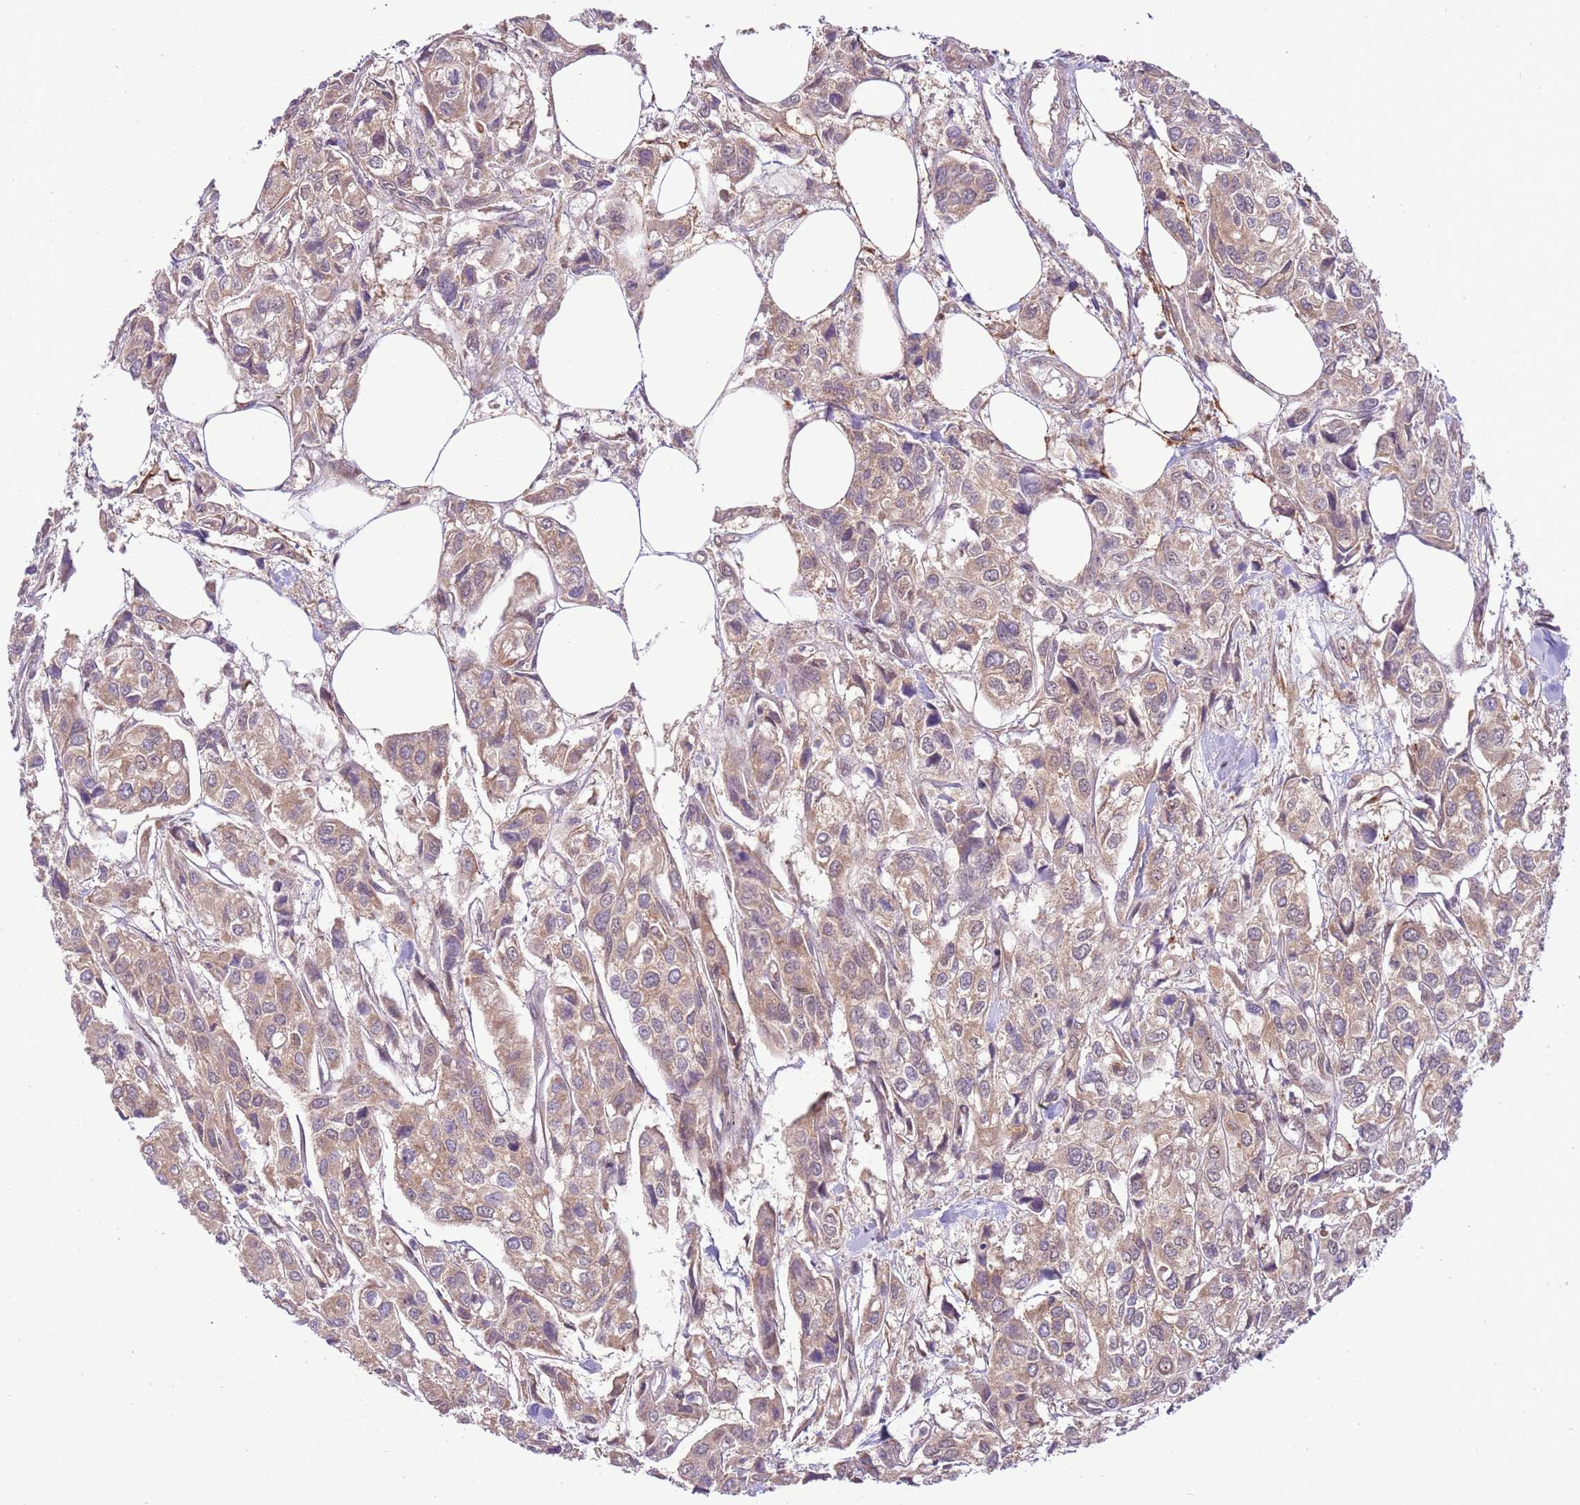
{"staining": {"intensity": "weak", "quantity": "25%-75%", "location": "cytoplasmic/membranous"}, "tissue": "urothelial cancer", "cell_type": "Tumor cells", "image_type": "cancer", "snomed": [{"axis": "morphology", "description": "Urothelial carcinoma, High grade"}, {"axis": "topography", "description": "Urinary bladder"}], "caption": "Brown immunohistochemical staining in high-grade urothelial carcinoma displays weak cytoplasmic/membranous positivity in approximately 25%-75% of tumor cells. (DAB (3,3'-diaminobenzidine) IHC, brown staining for protein, blue staining for nuclei).", "gene": "SCARA3", "patient": {"sex": "male", "age": 67}}